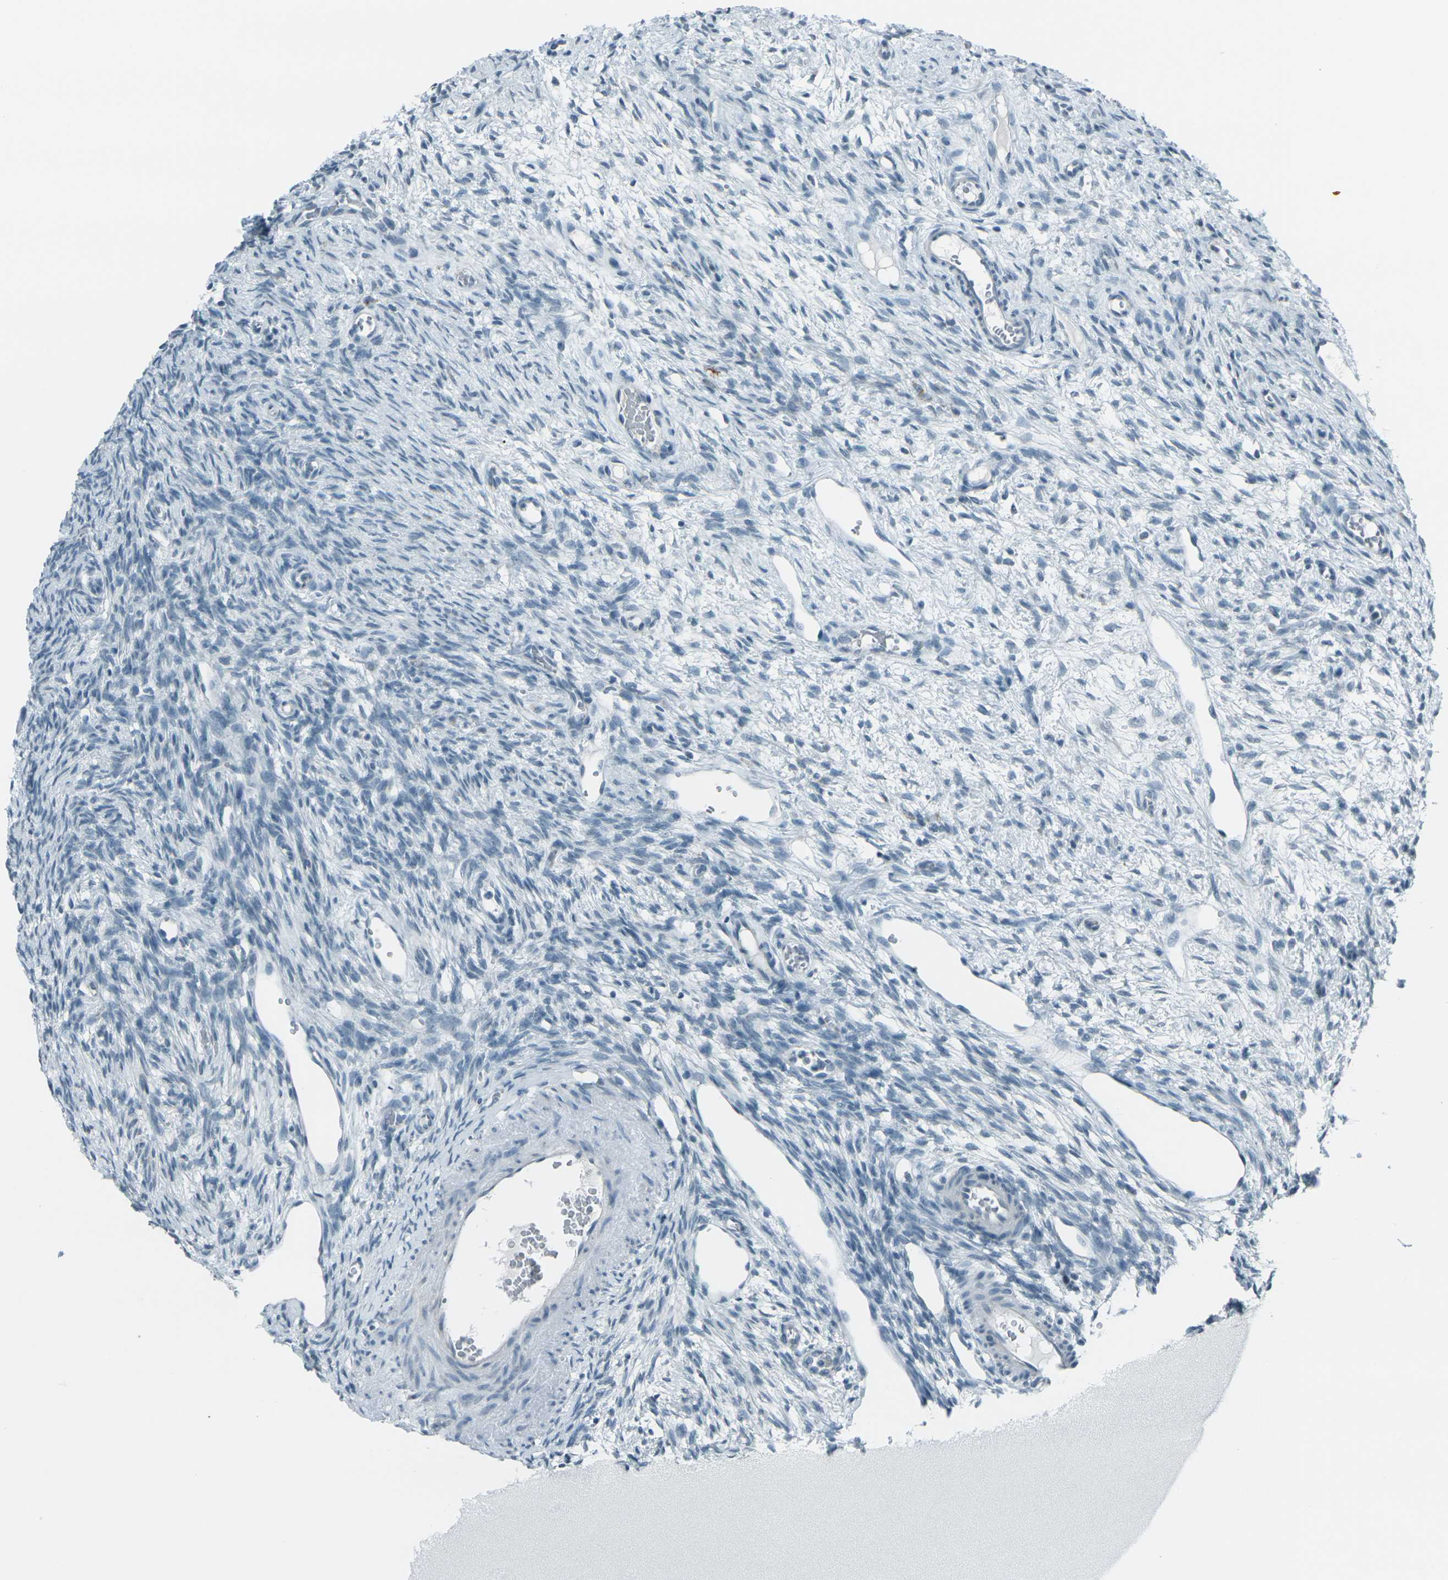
{"staining": {"intensity": "negative", "quantity": "none", "location": "none"}, "tissue": "ovary", "cell_type": "Ovarian stroma cells", "image_type": "normal", "snomed": [{"axis": "morphology", "description": "Normal tissue, NOS"}, {"axis": "topography", "description": "Ovary"}], "caption": "A histopathology image of human ovary is negative for staining in ovarian stroma cells.", "gene": "H2BC1", "patient": {"sex": "female", "age": 33}}